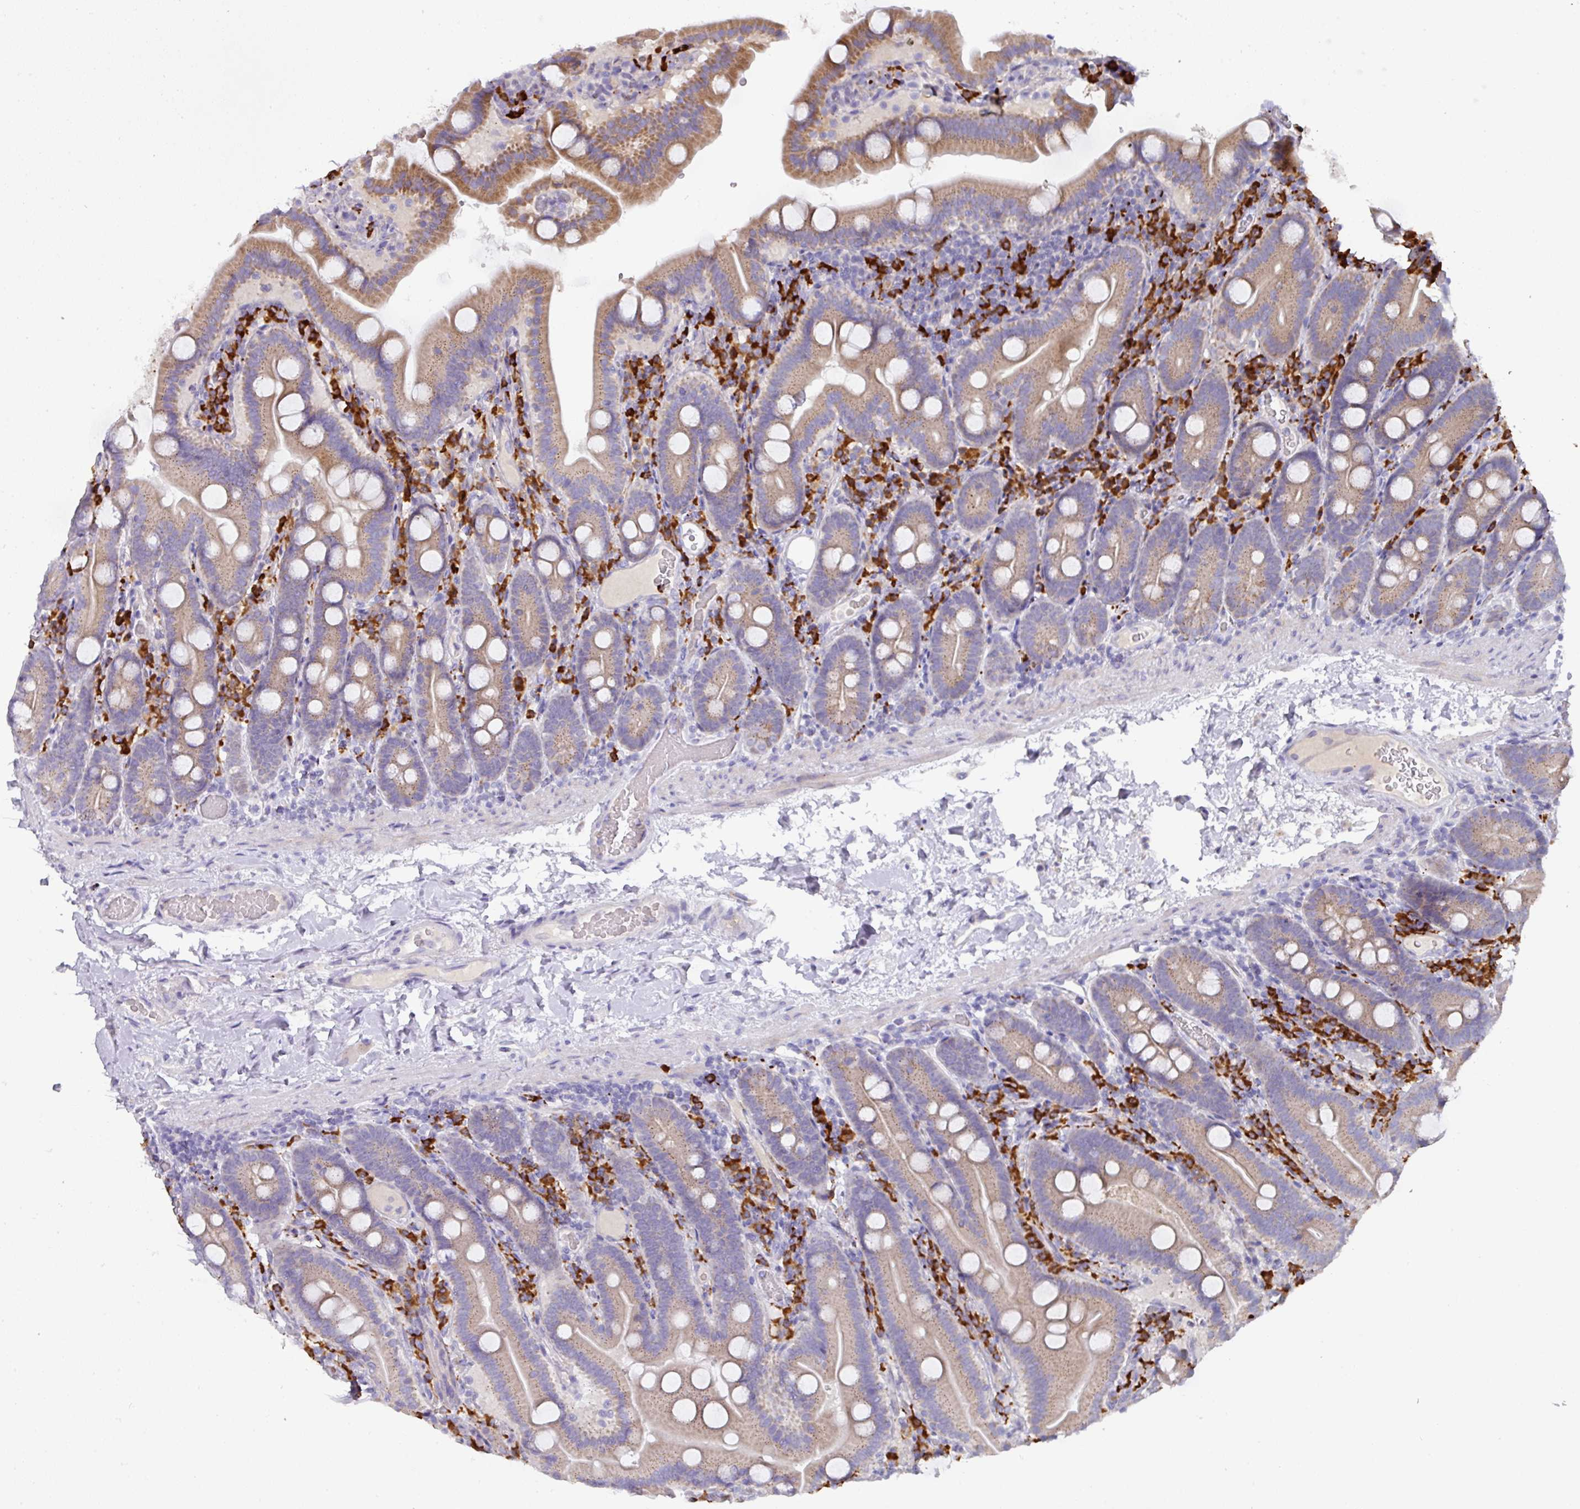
{"staining": {"intensity": "moderate", "quantity": "25%-75%", "location": "cytoplasmic/membranous"}, "tissue": "duodenum", "cell_type": "Glandular cells", "image_type": "normal", "snomed": [{"axis": "morphology", "description": "Normal tissue, NOS"}, {"axis": "topography", "description": "Duodenum"}], "caption": "Protein staining displays moderate cytoplasmic/membranous staining in about 25%-75% of glandular cells in benign duodenum.", "gene": "IL4R", "patient": {"sex": "male", "age": 55}}